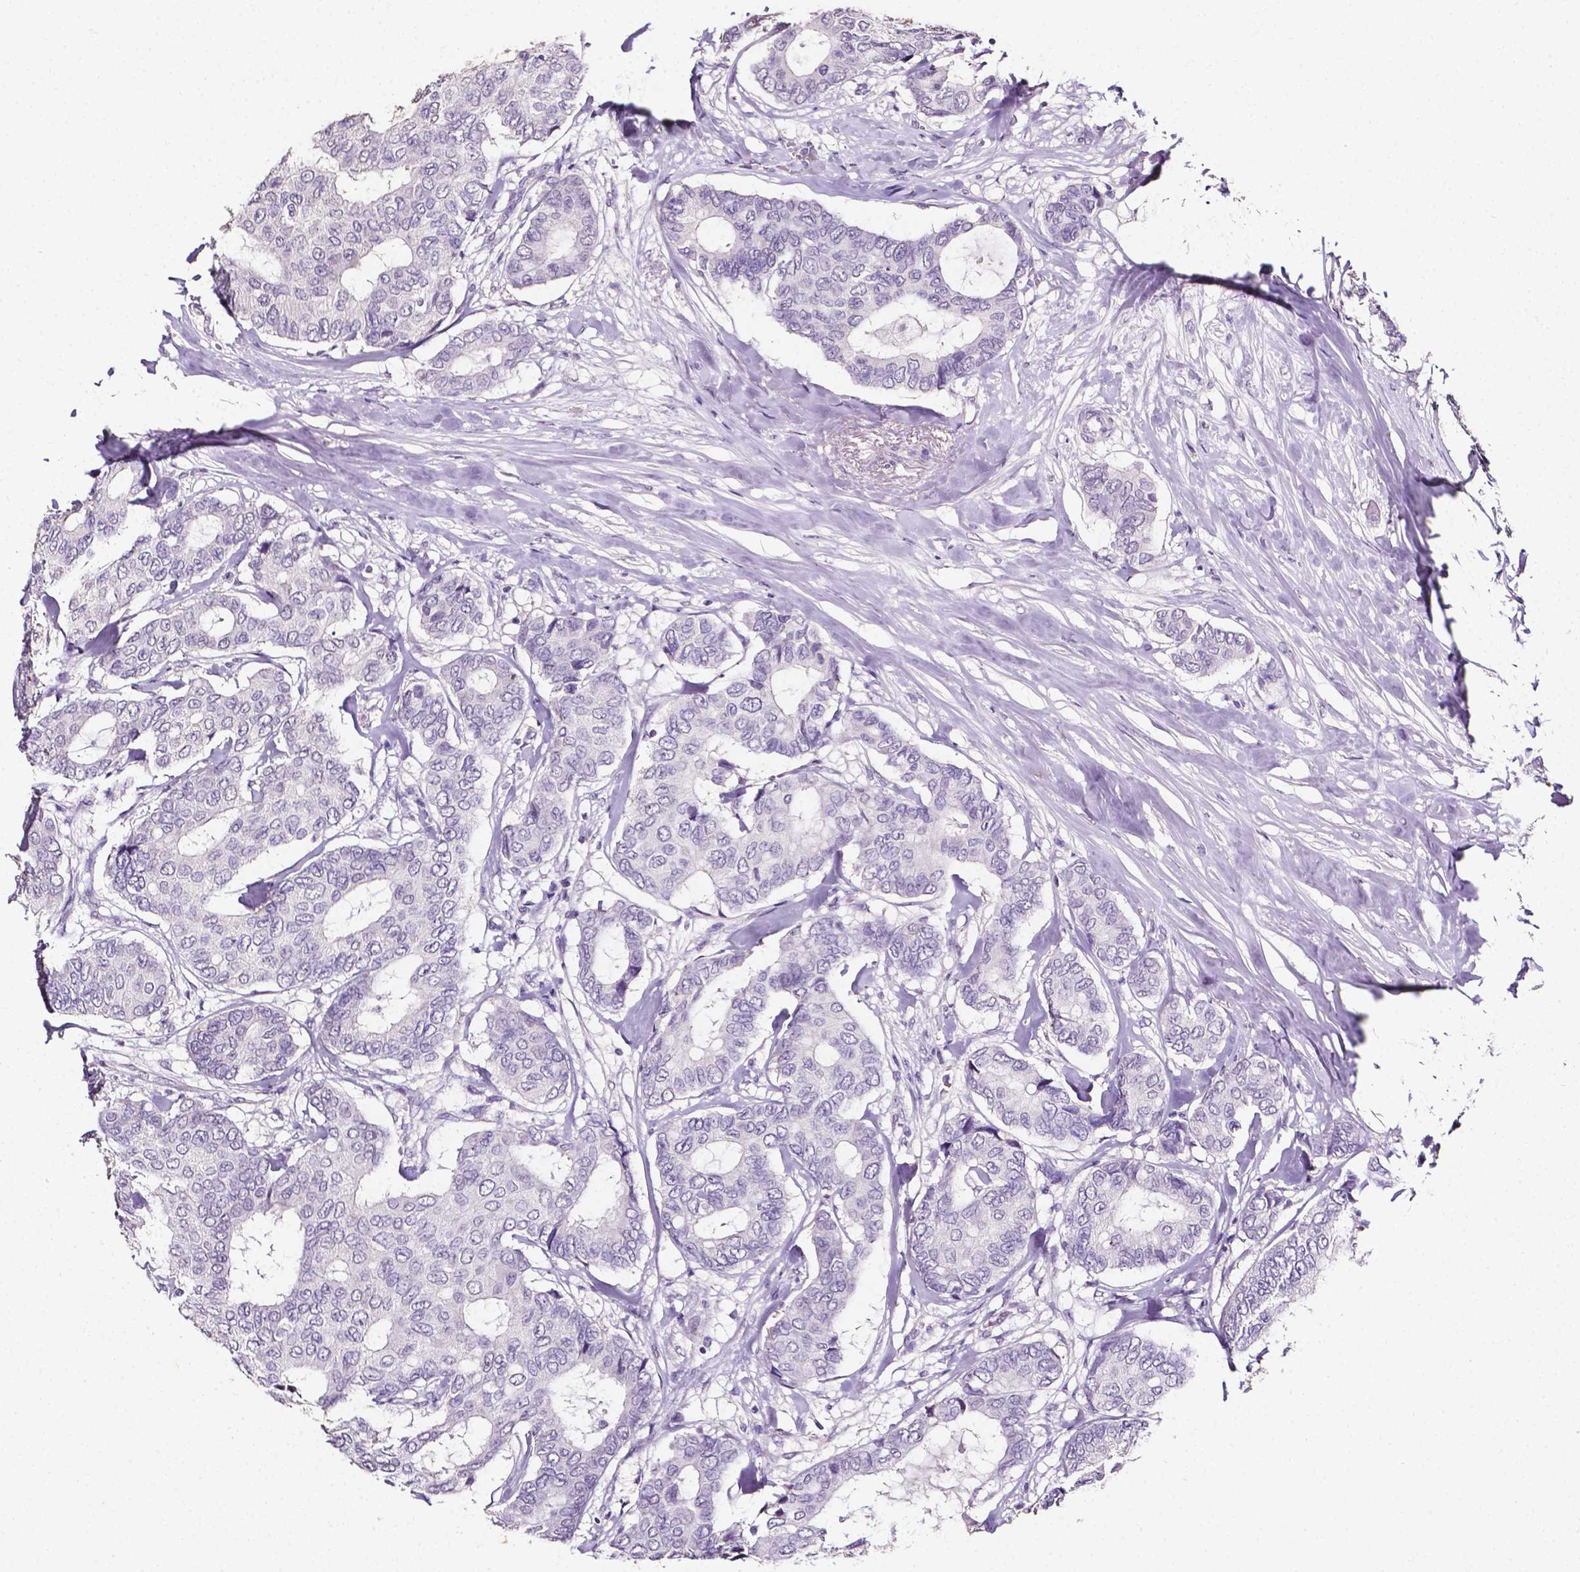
{"staining": {"intensity": "negative", "quantity": "none", "location": "none"}, "tissue": "breast cancer", "cell_type": "Tumor cells", "image_type": "cancer", "snomed": [{"axis": "morphology", "description": "Duct carcinoma"}, {"axis": "topography", "description": "Breast"}], "caption": "A high-resolution photomicrograph shows immunohistochemistry (IHC) staining of breast cancer, which demonstrates no significant staining in tumor cells.", "gene": "PSAT1", "patient": {"sex": "female", "age": 75}}